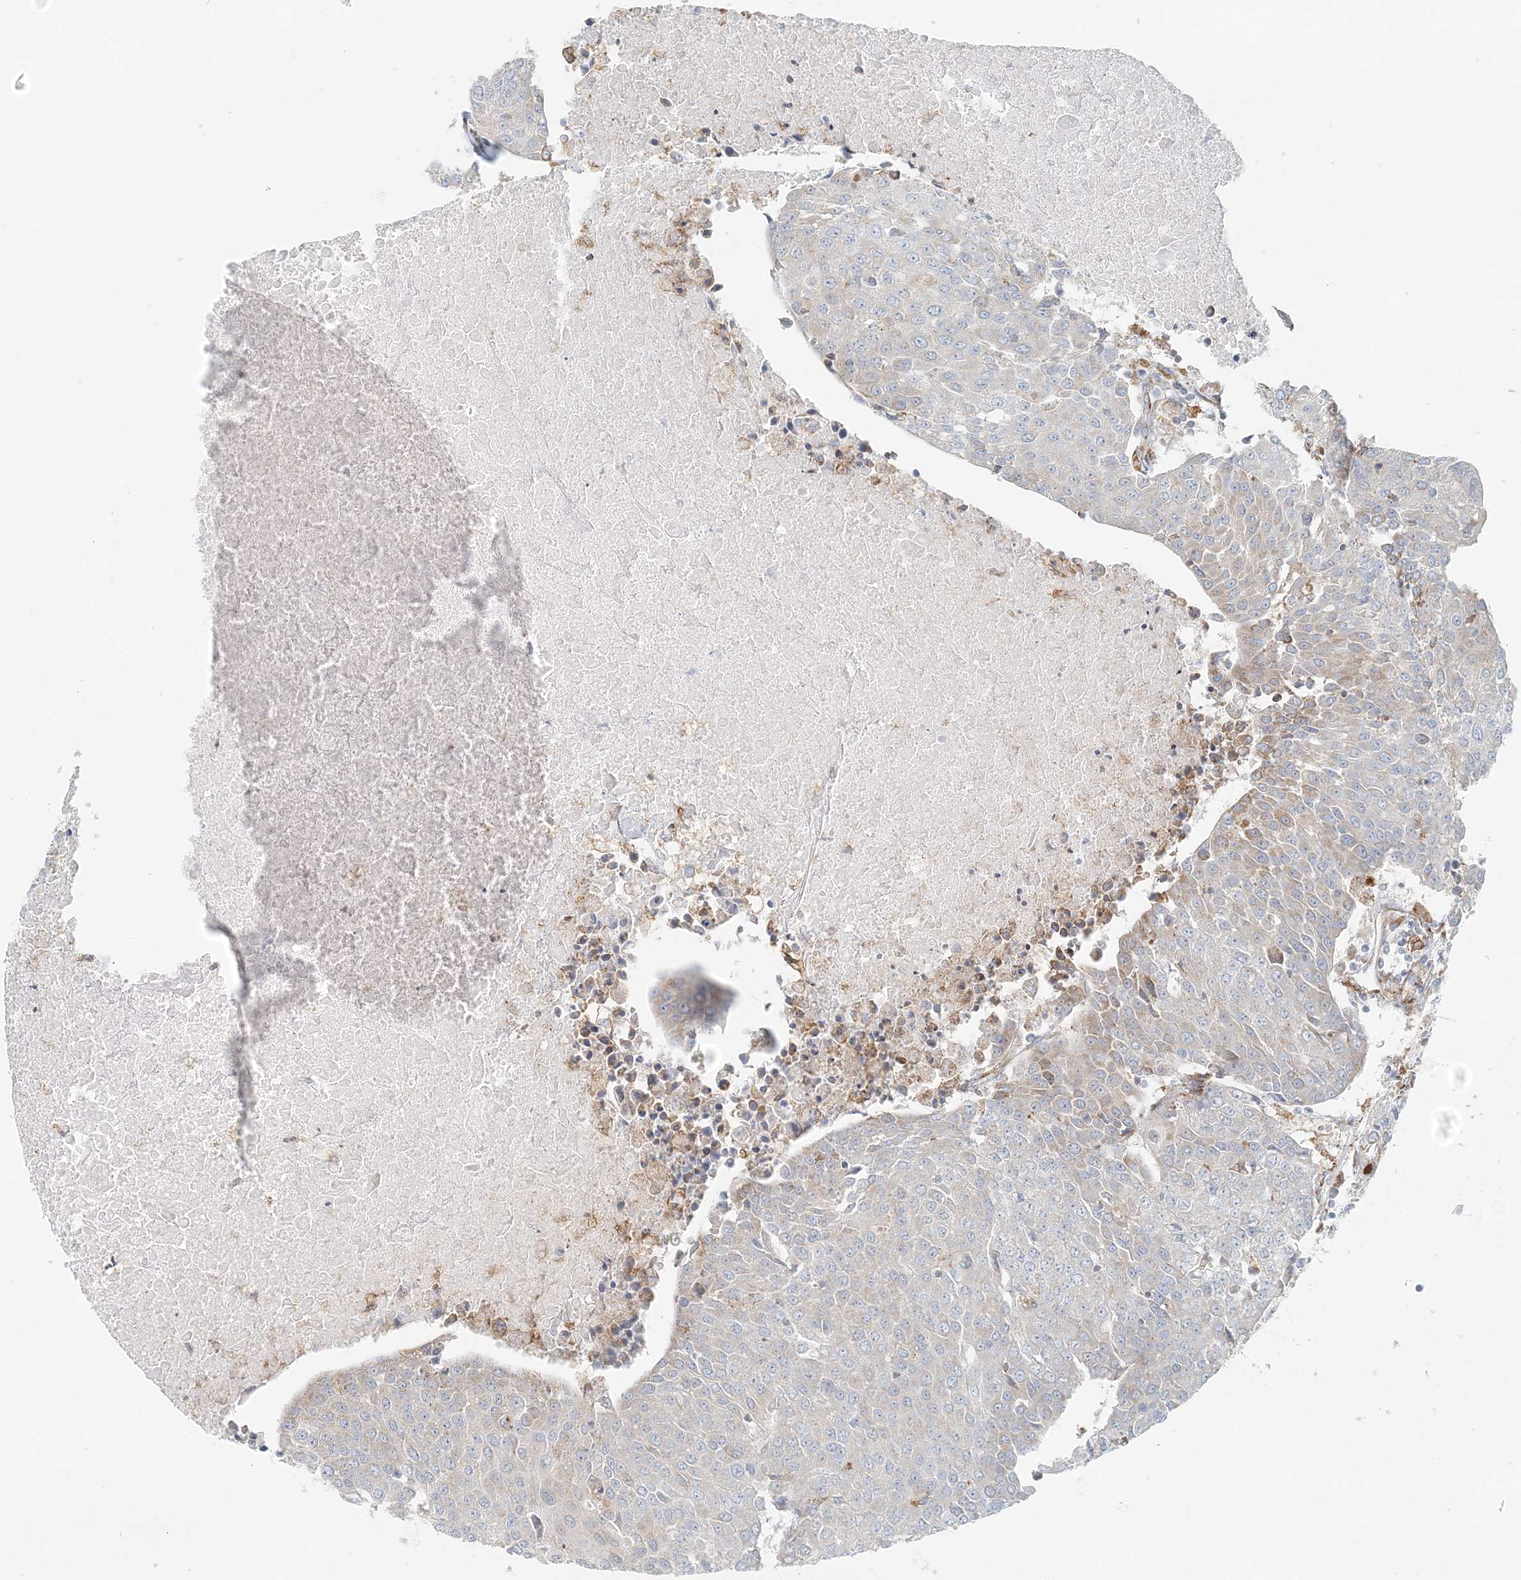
{"staining": {"intensity": "moderate", "quantity": "<25%", "location": "cytoplasmic/membranous"}, "tissue": "urothelial cancer", "cell_type": "Tumor cells", "image_type": "cancer", "snomed": [{"axis": "morphology", "description": "Urothelial carcinoma, High grade"}, {"axis": "topography", "description": "Urinary bladder"}], "caption": "Immunohistochemistry (IHC) micrograph of neoplastic tissue: high-grade urothelial carcinoma stained using immunohistochemistry (IHC) reveals low levels of moderate protein expression localized specifically in the cytoplasmic/membranous of tumor cells, appearing as a cytoplasmic/membranous brown color.", "gene": "STK11IP", "patient": {"sex": "female", "age": 85}}